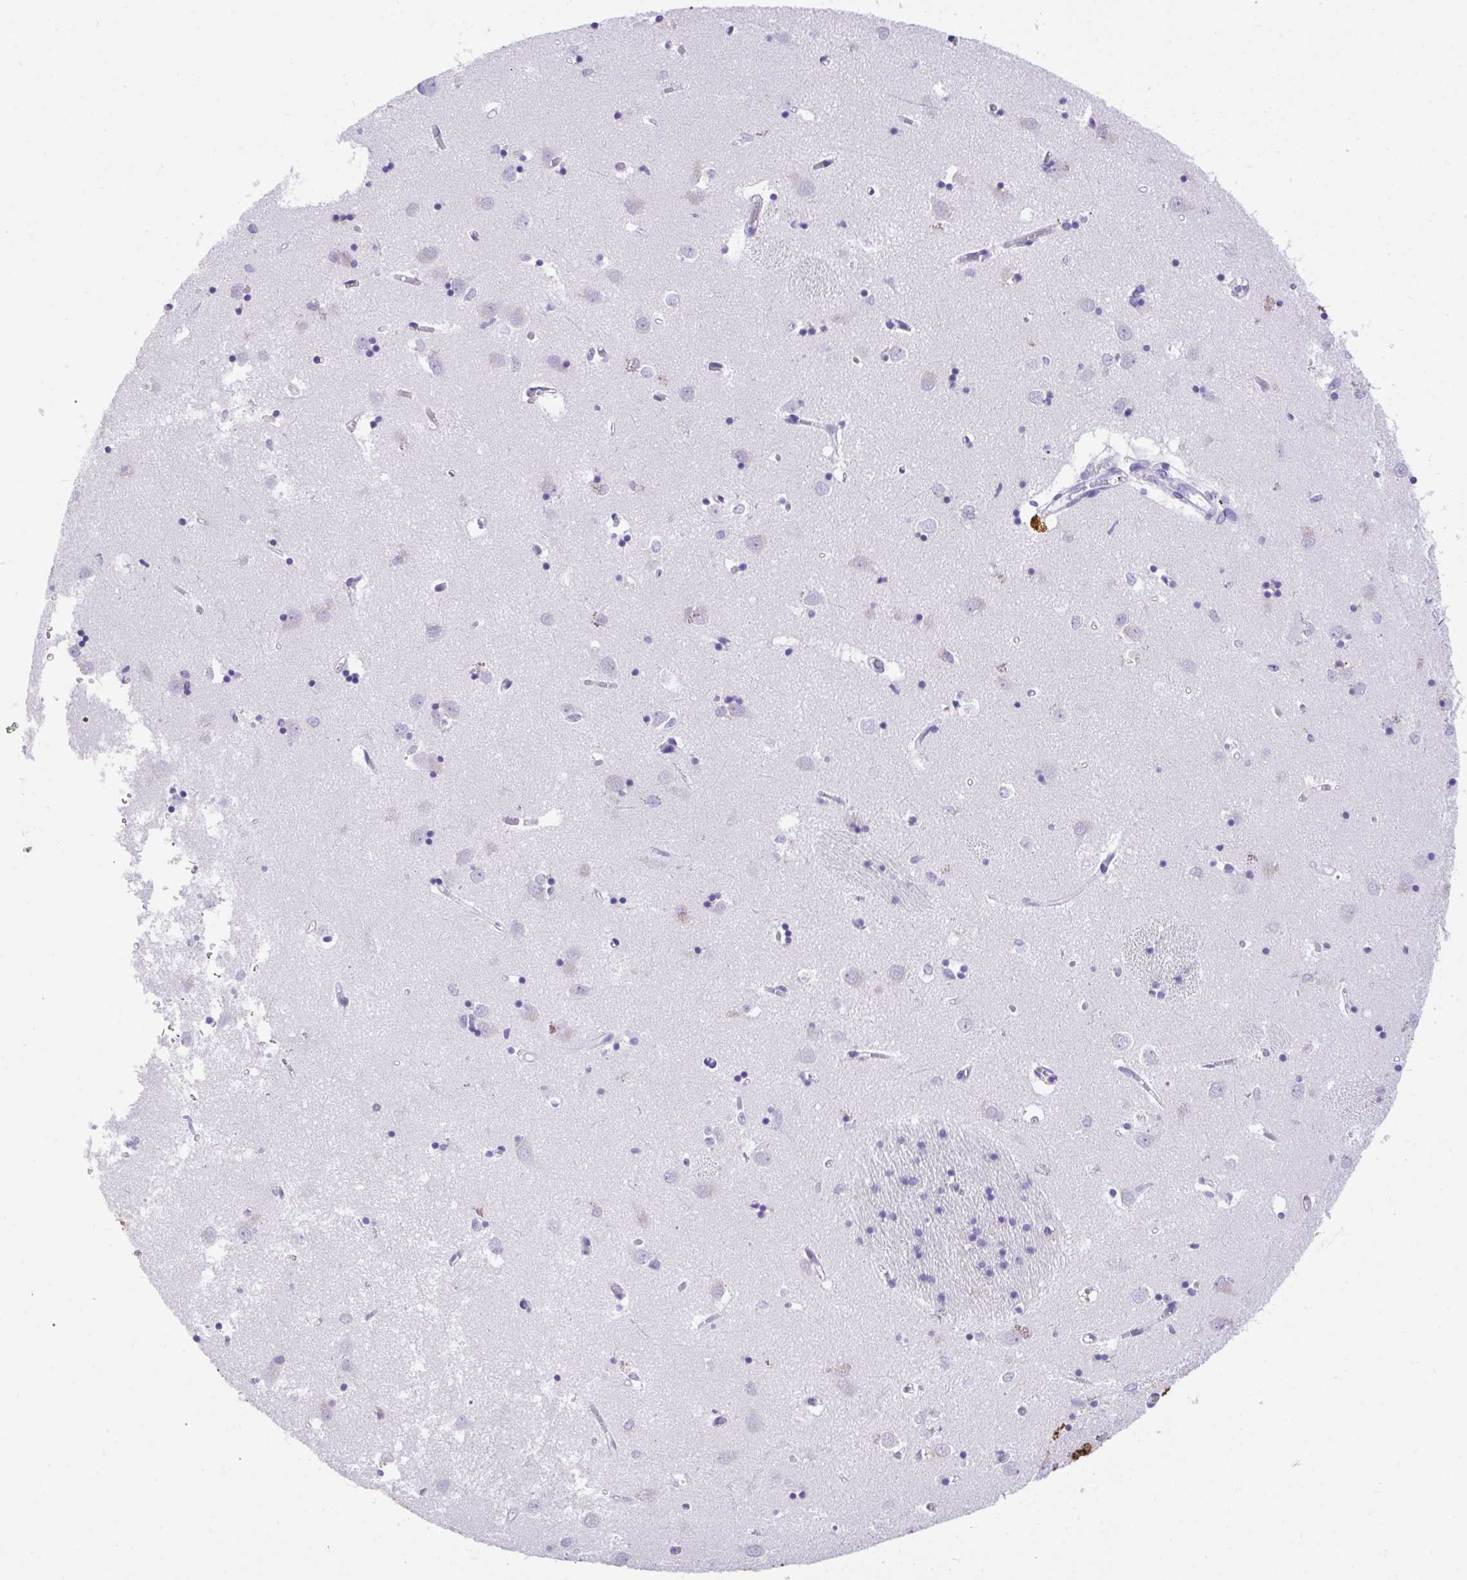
{"staining": {"intensity": "negative", "quantity": "none", "location": "none"}, "tissue": "caudate", "cell_type": "Glial cells", "image_type": "normal", "snomed": [{"axis": "morphology", "description": "Normal tissue, NOS"}, {"axis": "topography", "description": "Lateral ventricle wall"}], "caption": "A high-resolution histopathology image shows immunohistochemistry staining of benign caudate, which displays no significant positivity in glial cells. Brightfield microscopy of immunohistochemistry (IHC) stained with DAB (3,3'-diaminobenzidine) (brown) and hematoxylin (blue), captured at high magnification.", "gene": "KCNN4", "patient": {"sex": "male", "age": 70}}